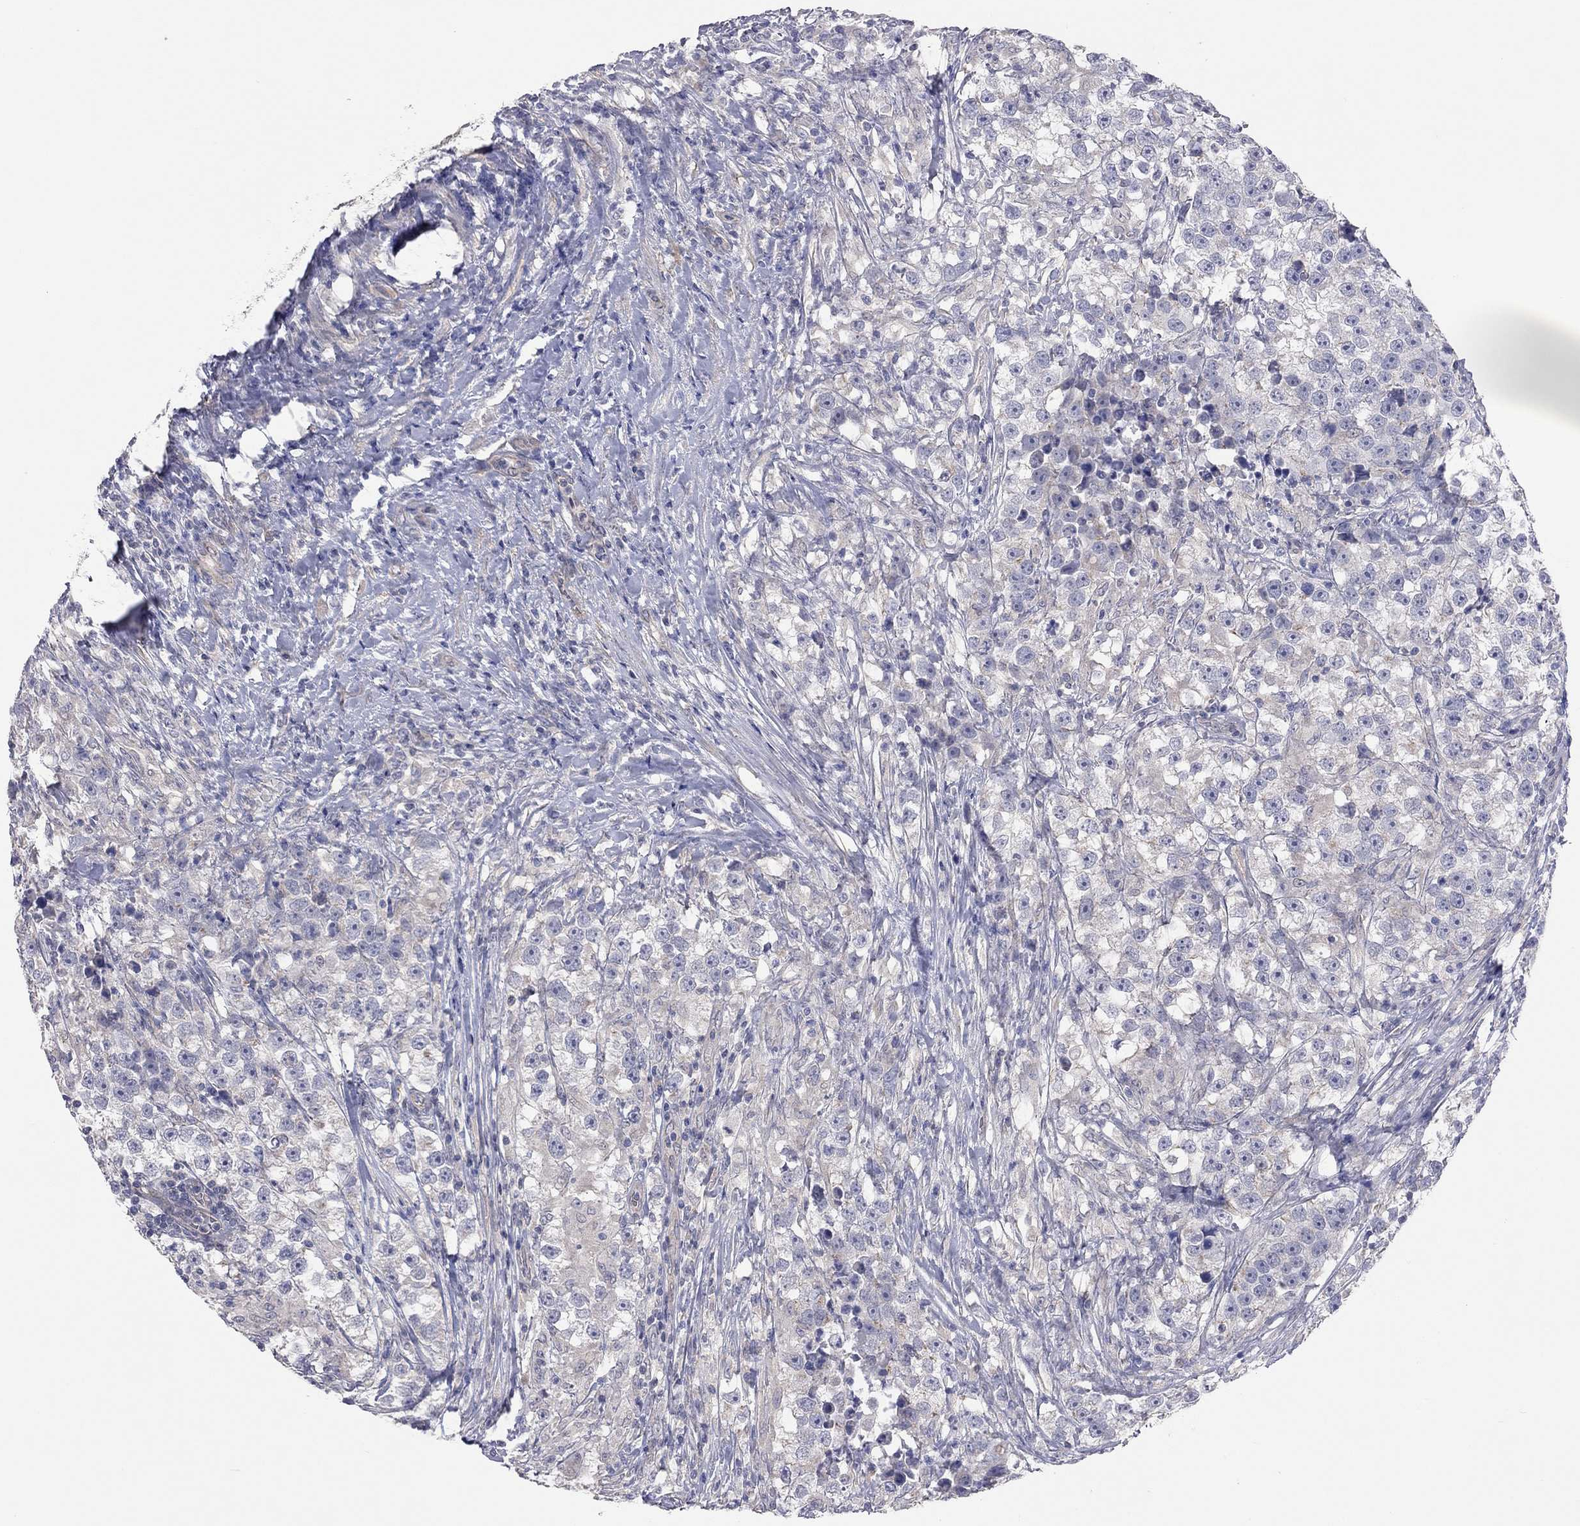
{"staining": {"intensity": "negative", "quantity": "none", "location": "none"}, "tissue": "testis cancer", "cell_type": "Tumor cells", "image_type": "cancer", "snomed": [{"axis": "morphology", "description": "Seminoma, NOS"}, {"axis": "topography", "description": "Testis"}], "caption": "High magnification brightfield microscopy of testis cancer (seminoma) stained with DAB (3,3'-diaminobenzidine) (brown) and counterstained with hematoxylin (blue): tumor cells show no significant expression.", "gene": "KCNB1", "patient": {"sex": "male", "age": 46}}